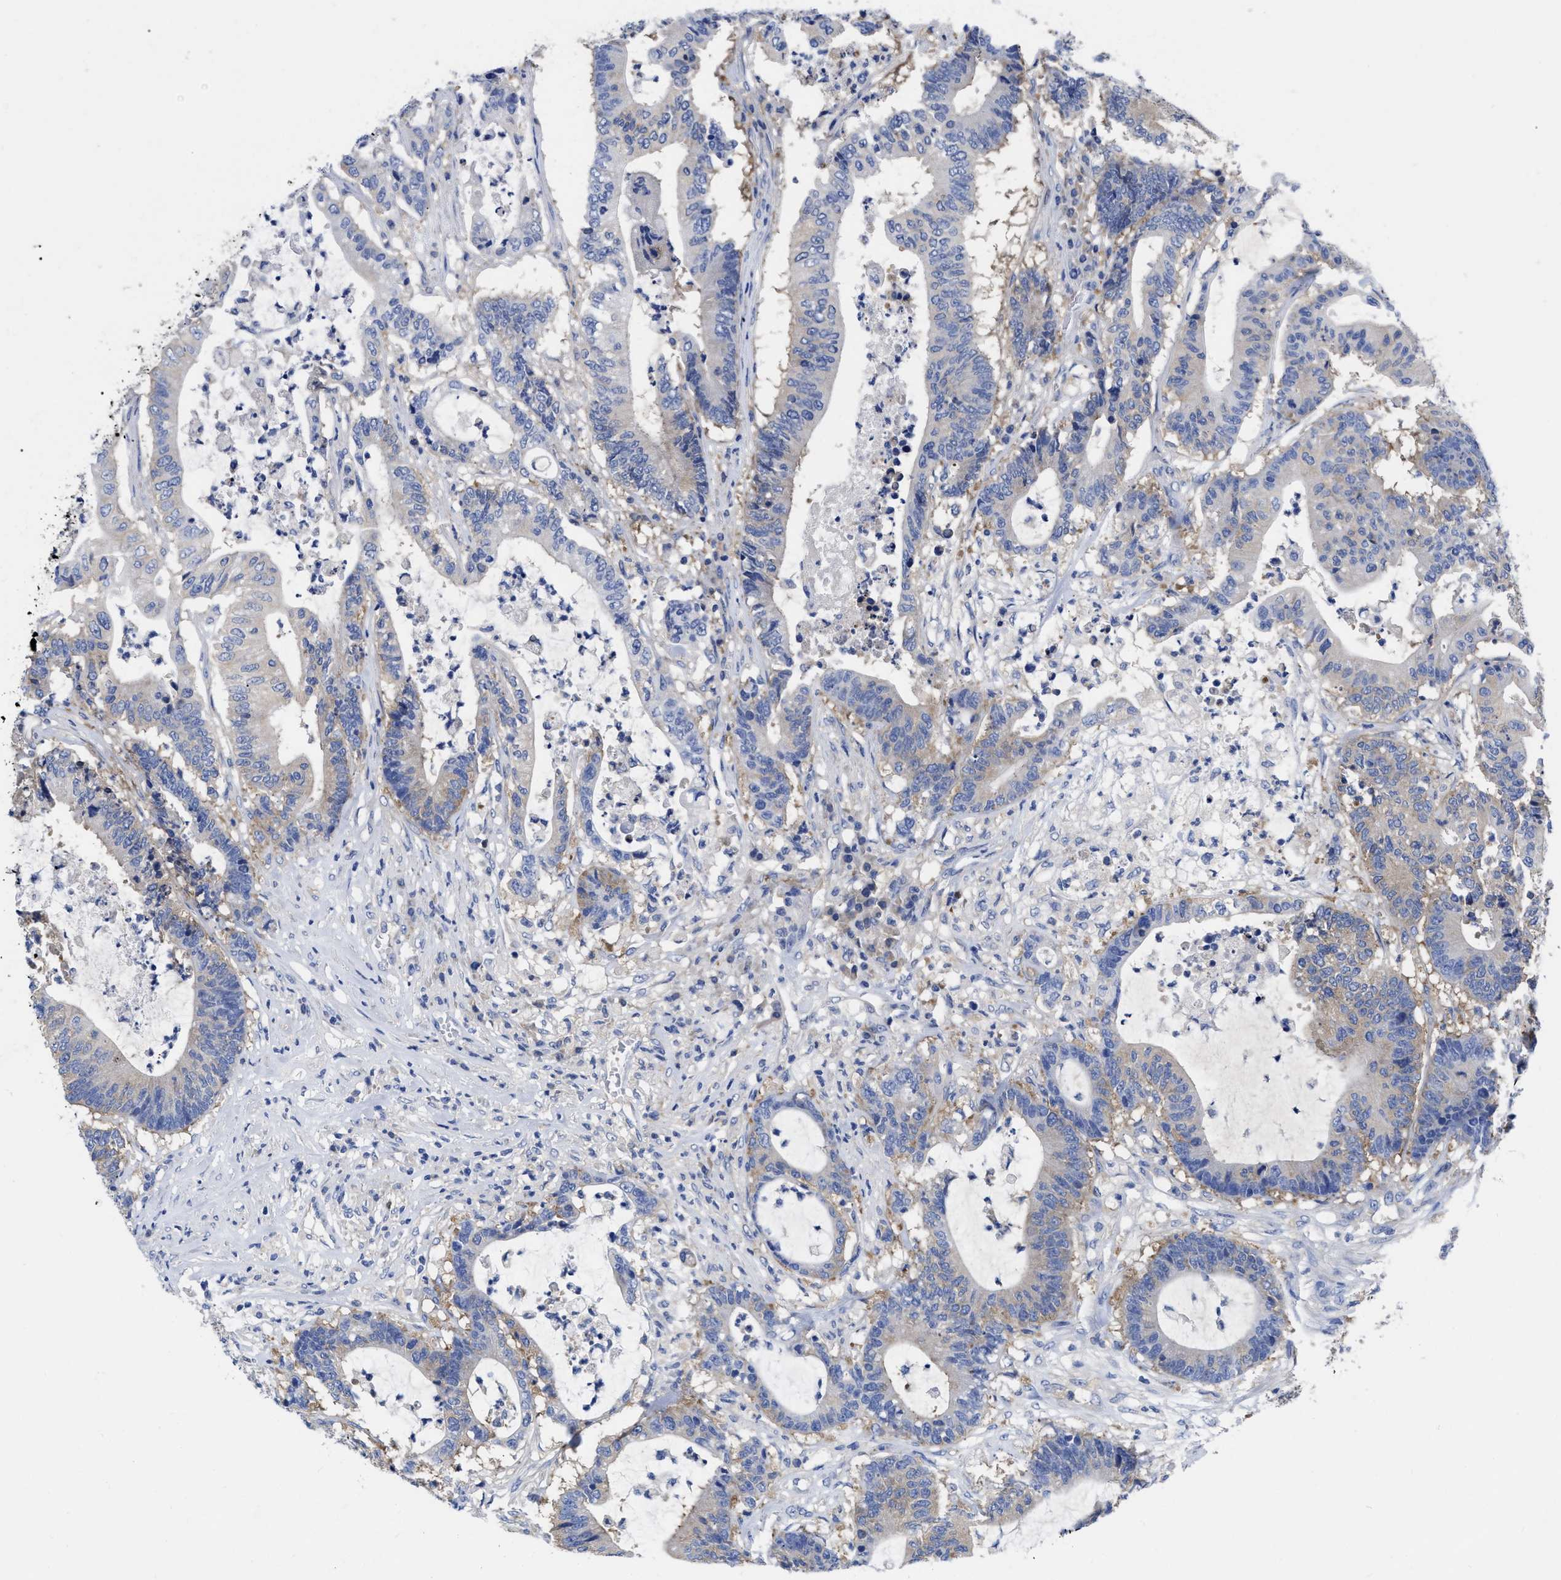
{"staining": {"intensity": "negative", "quantity": "none", "location": "none"}, "tissue": "colorectal cancer", "cell_type": "Tumor cells", "image_type": "cancer", "snomed": [{"axis": "morphology", "description": "Adenocarcinoma, NOS"}, {"axis": "topography", "description": "Colon"}], "caption": "Colorectal cancer (adenocarcinoma) stained for a protein using IHC reveals no expression tumor cells.", "gene": "RBKS", "patient": {"sex": "female", "age": 84}}